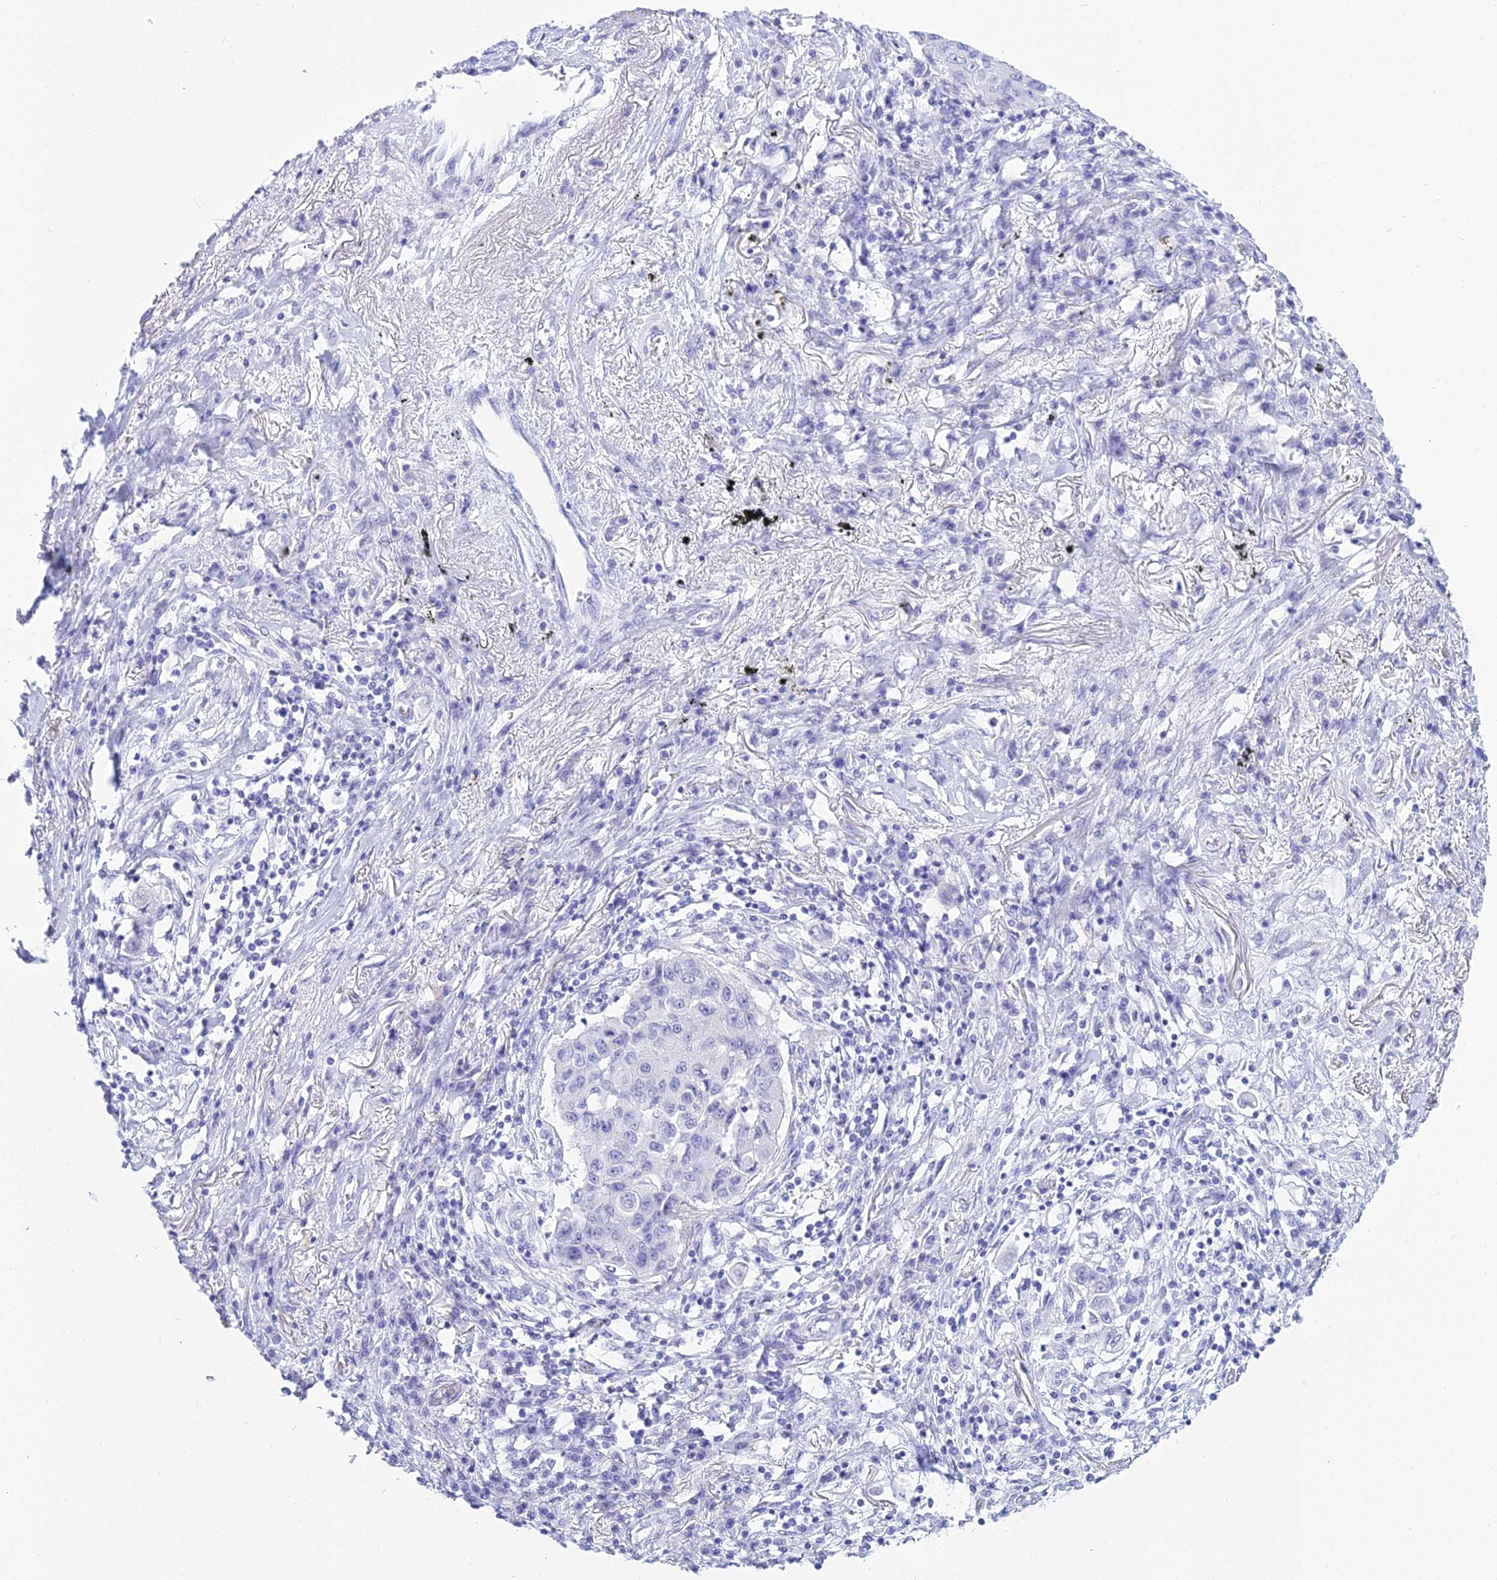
{"staining": {"intensity": "negative", "quantity": "none", "location": "none"}, "tissue": "lung cancer", "cell_type": "Tumor cells", "image_type": "cancer", "snomed": [{"axis": "morphology", "description": "Squamous cell carcinoma, NOS"}, {"axis": "topography", "description": "Lung"}], "caption": "High magnification brightfield microscopy of lung cancer stained with DAB (3,3'-diaminobenzidine) (brown) and counterstained with hematoxylin (blue): tumor cells show no significant positivity.", "gene": "PATE4", "patient": {"sex": "male", "age": 74}}